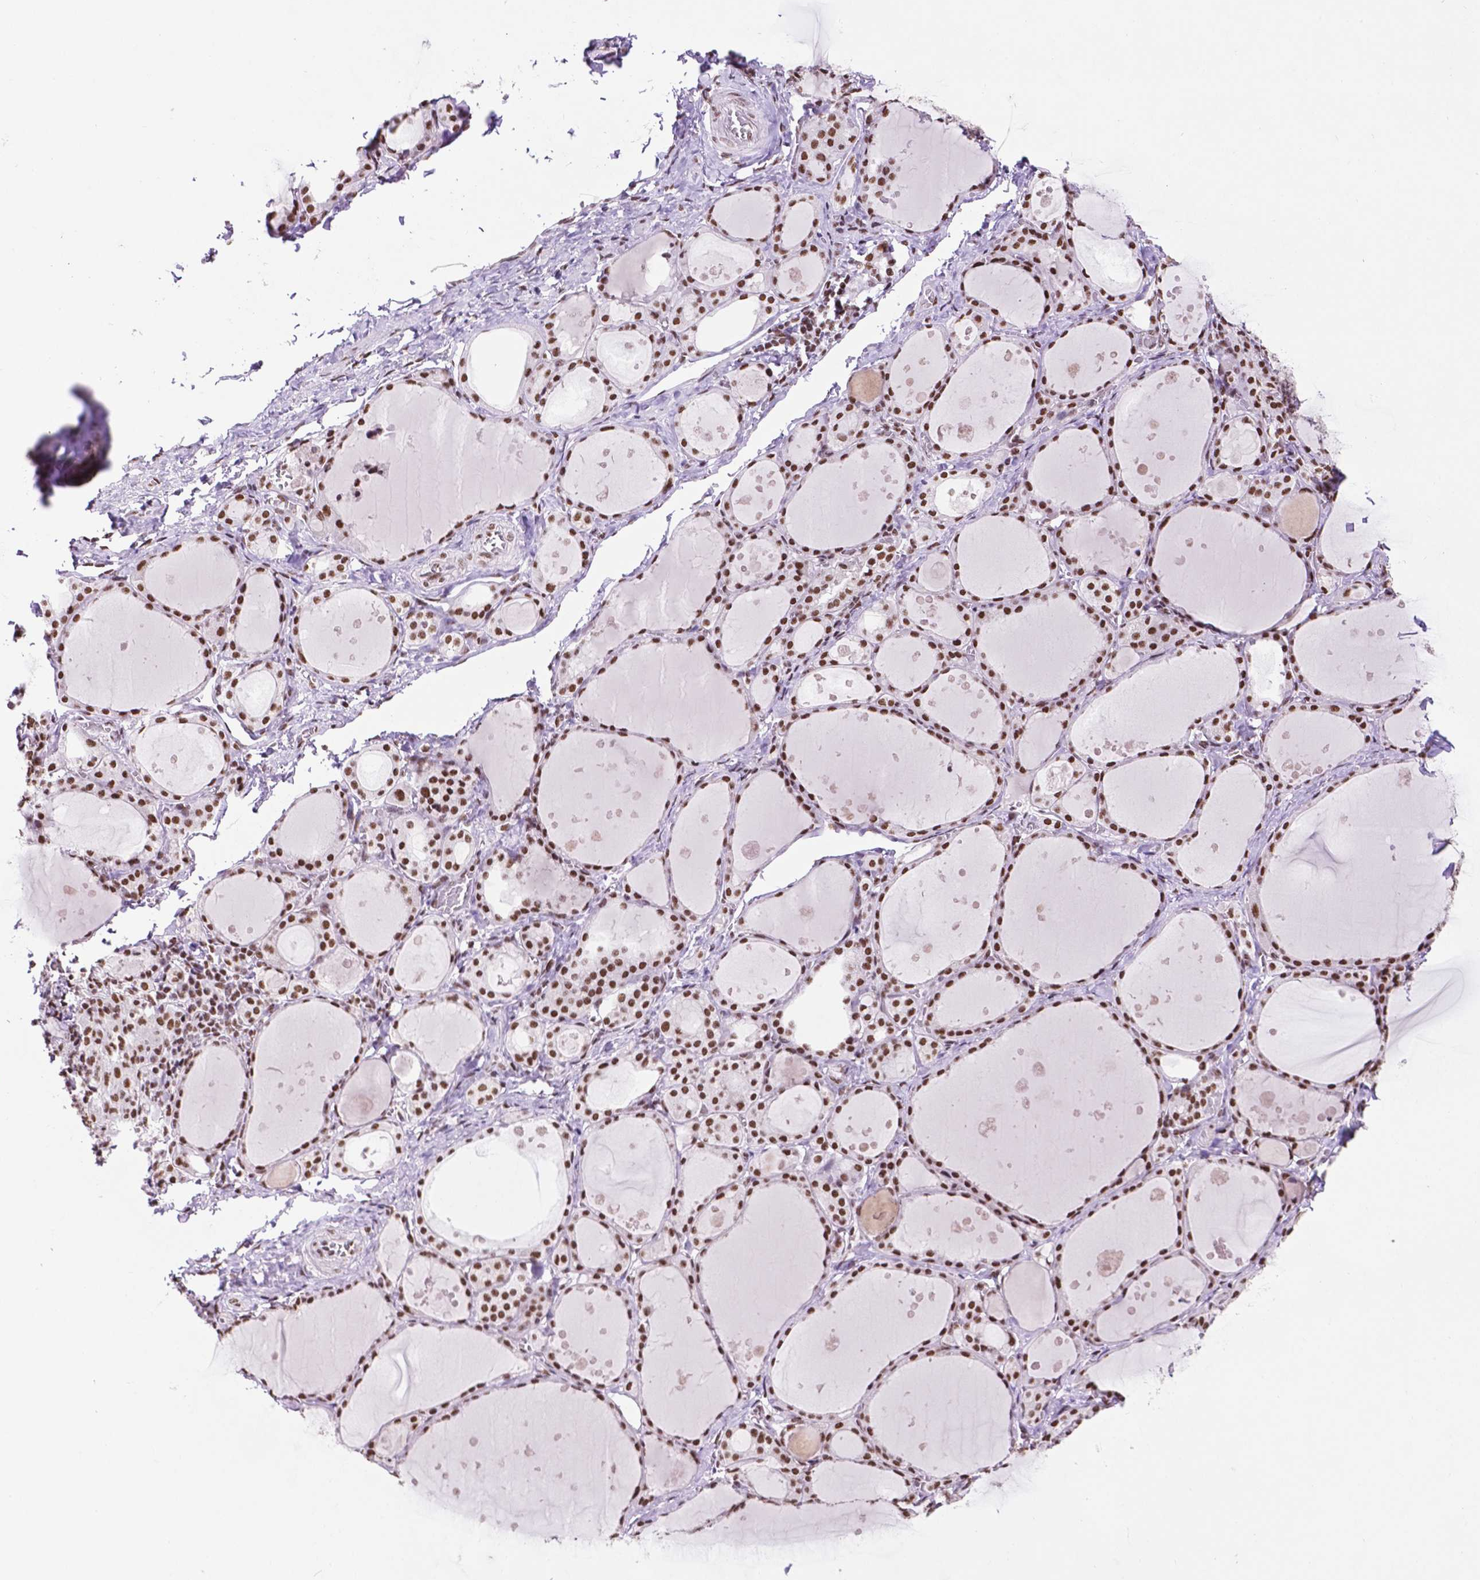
{"staining": {"intensity": "strong", "quantity": ">75%", "location": "nuclear"}, "tissue": "thyroid gland", "cell_type": "Glandular cells", "image_type": "normal", "snomed": [{"axis": "morphology", "description": "Normal tissue, NOS"}, {"axis": "topography", "description": "Thyroid gland"}], "caption": "A high amount of strong nuclear expression is identified in about >75% of glandular cells in normal thyroid gland. The protein is shown in brown color, while the nuclei are stained blue.", "gene": "CCAR2", "patient": {"sex": "male", "age": 68}}